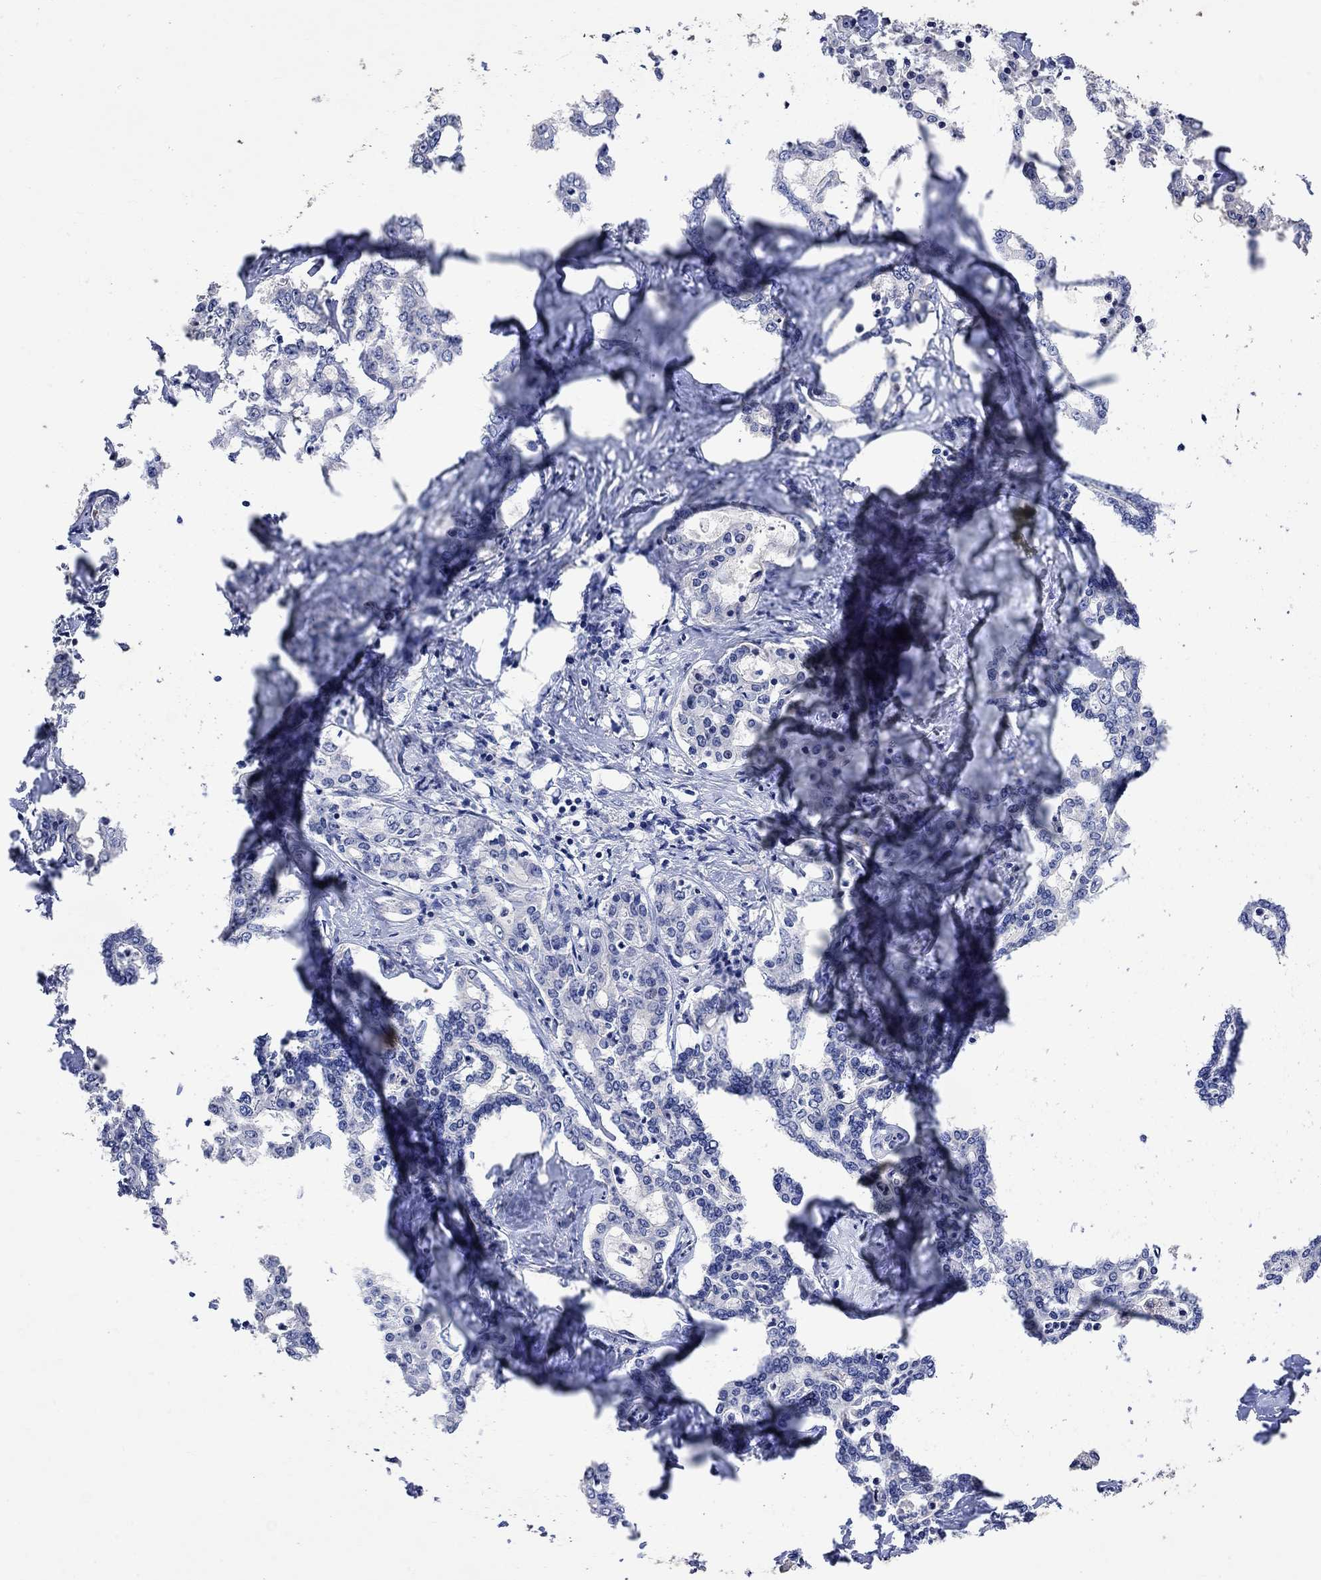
{"staining": {"intensity": "negative", "quantity": "none", "location": "none"}, "tissue": "liver cancer", "cell_type": "Tumor cells", "image_type": "cancer", "snomed": [{"axis": "morphology", "description": "Cholangiocarcinoma"}, {"axis": "topography", "description": "Liver"}], "caption": "An IHC image of cholangiocarcinoma (liver) is shown. There is no staining in tumor cells of cholangiocarcinoma (liver).", "gene": "PTPN20", "patient": {"sex": "female", "age": 47}}